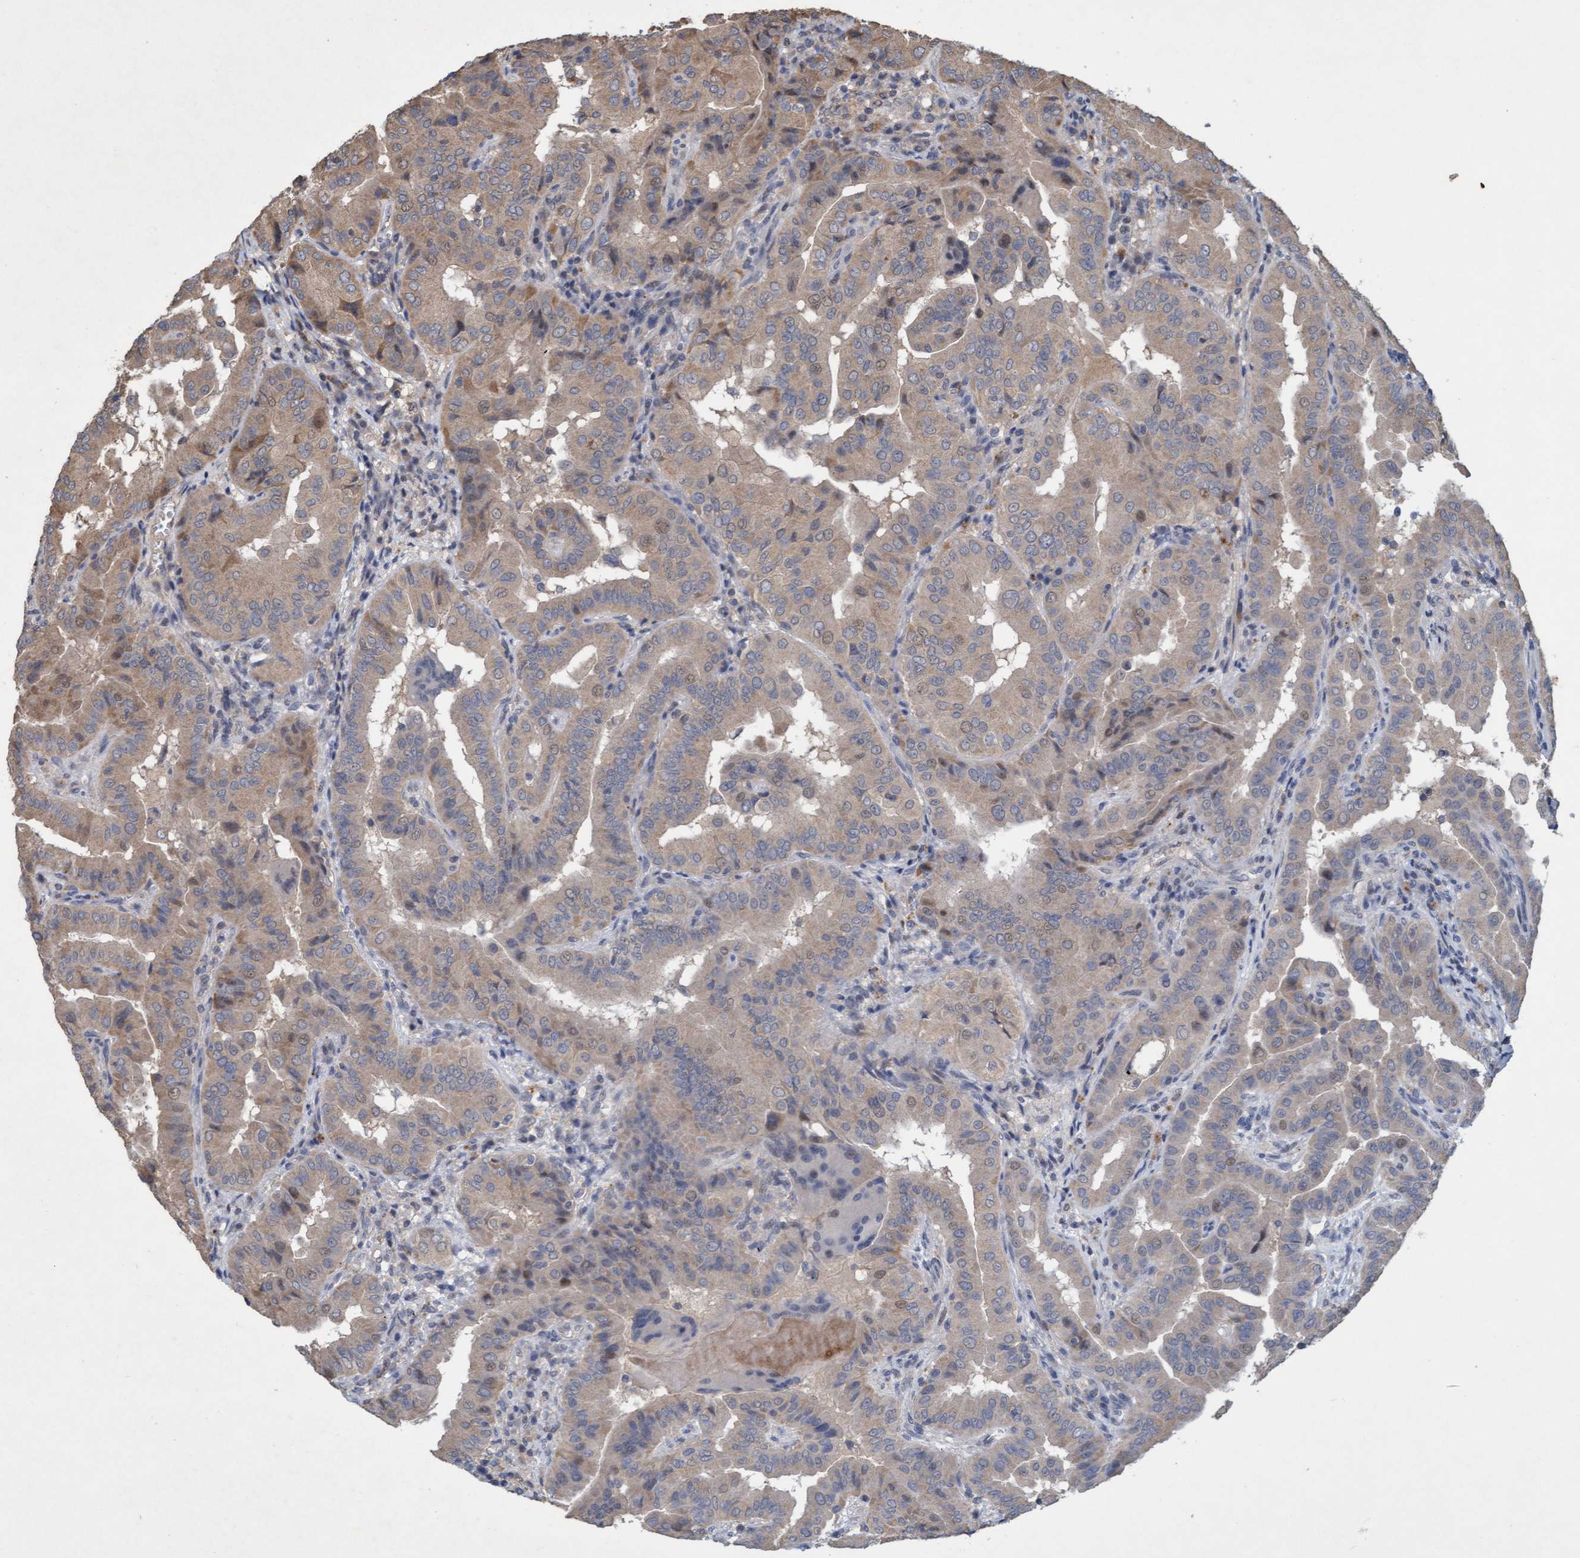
{"staining": {"intensity": "weak", "quantity": "25%-75%", "location": "cytoplasmic/membranous"}, "tissue": "thyroid cancer", "cell_type": "Tumor cells", "image_type": "cancer", "snomed": [{"axis": "morphology", "description": "Papillary adenocarcinoma, NOS"}, {"axis": "topography", "description": "Thyroid gland"}], "caption": "Immunohistochemistry (DAB) staining of thyroid papillary adenocarcinoma displays weak cytoplasmic/membranous protein staining in about 25%-75% of tumor cells.", "gene": "ZNF677", "patient": {"sex": "male", "age": 33}}